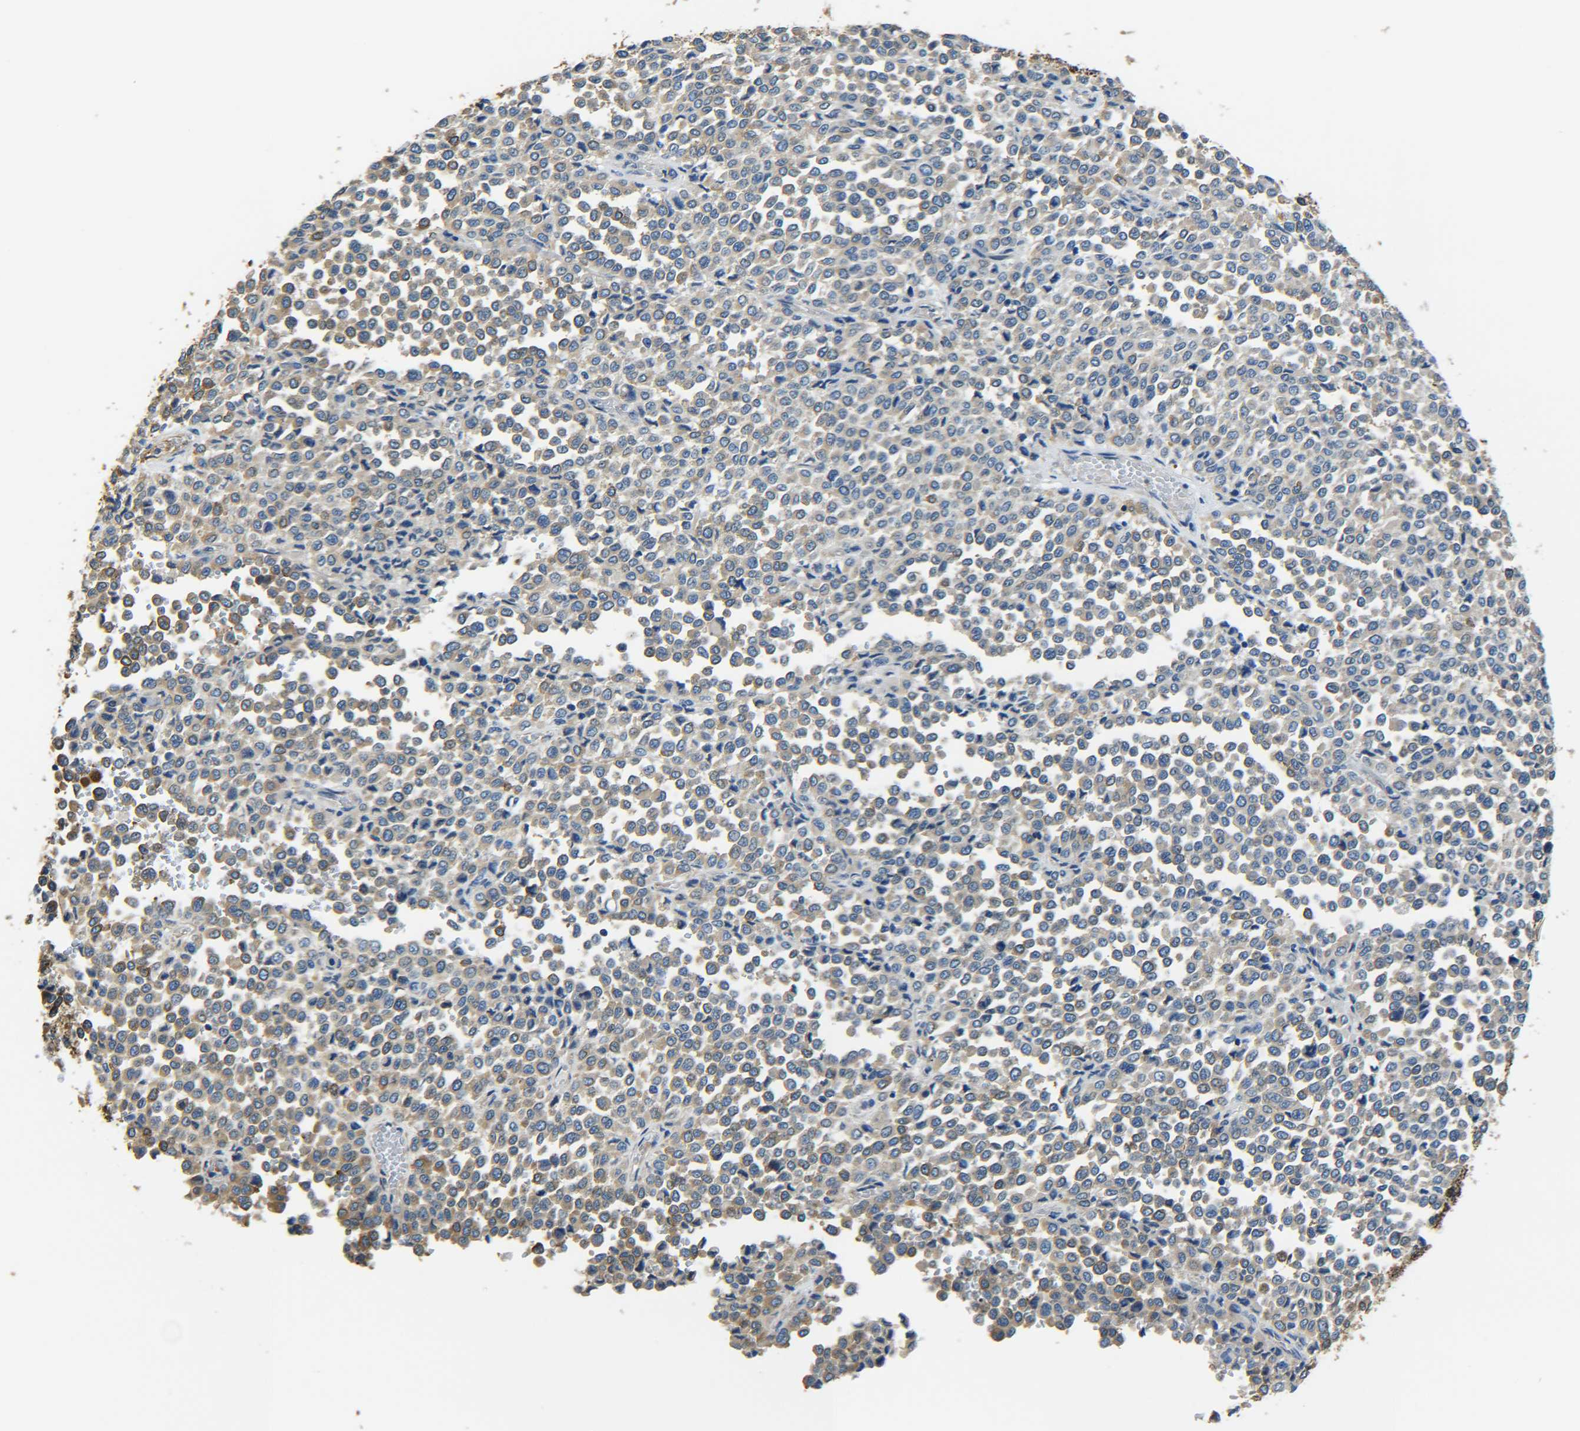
{"staining": {"intensity": "weak", "quantity": "25%-75%", "location": "cytoplasmic/membranous"}, "tissue": "melanoma", "cell_type": "Tumor cells", "image_type": "cancer", "snomed": [{"axis": "morphology", "description": "Malignant melanoma, Metastatic site"}, {"axis": "topography", "description": "Pancreas"}], "caption": "Brown immunohistochemical staining in human melanoma reveals weak cytoplasmic/membranous expression in approximately 25%-75% of tumor cells.", "gene": "TUBB", "patient": {"sex": "female", "age": 30}}